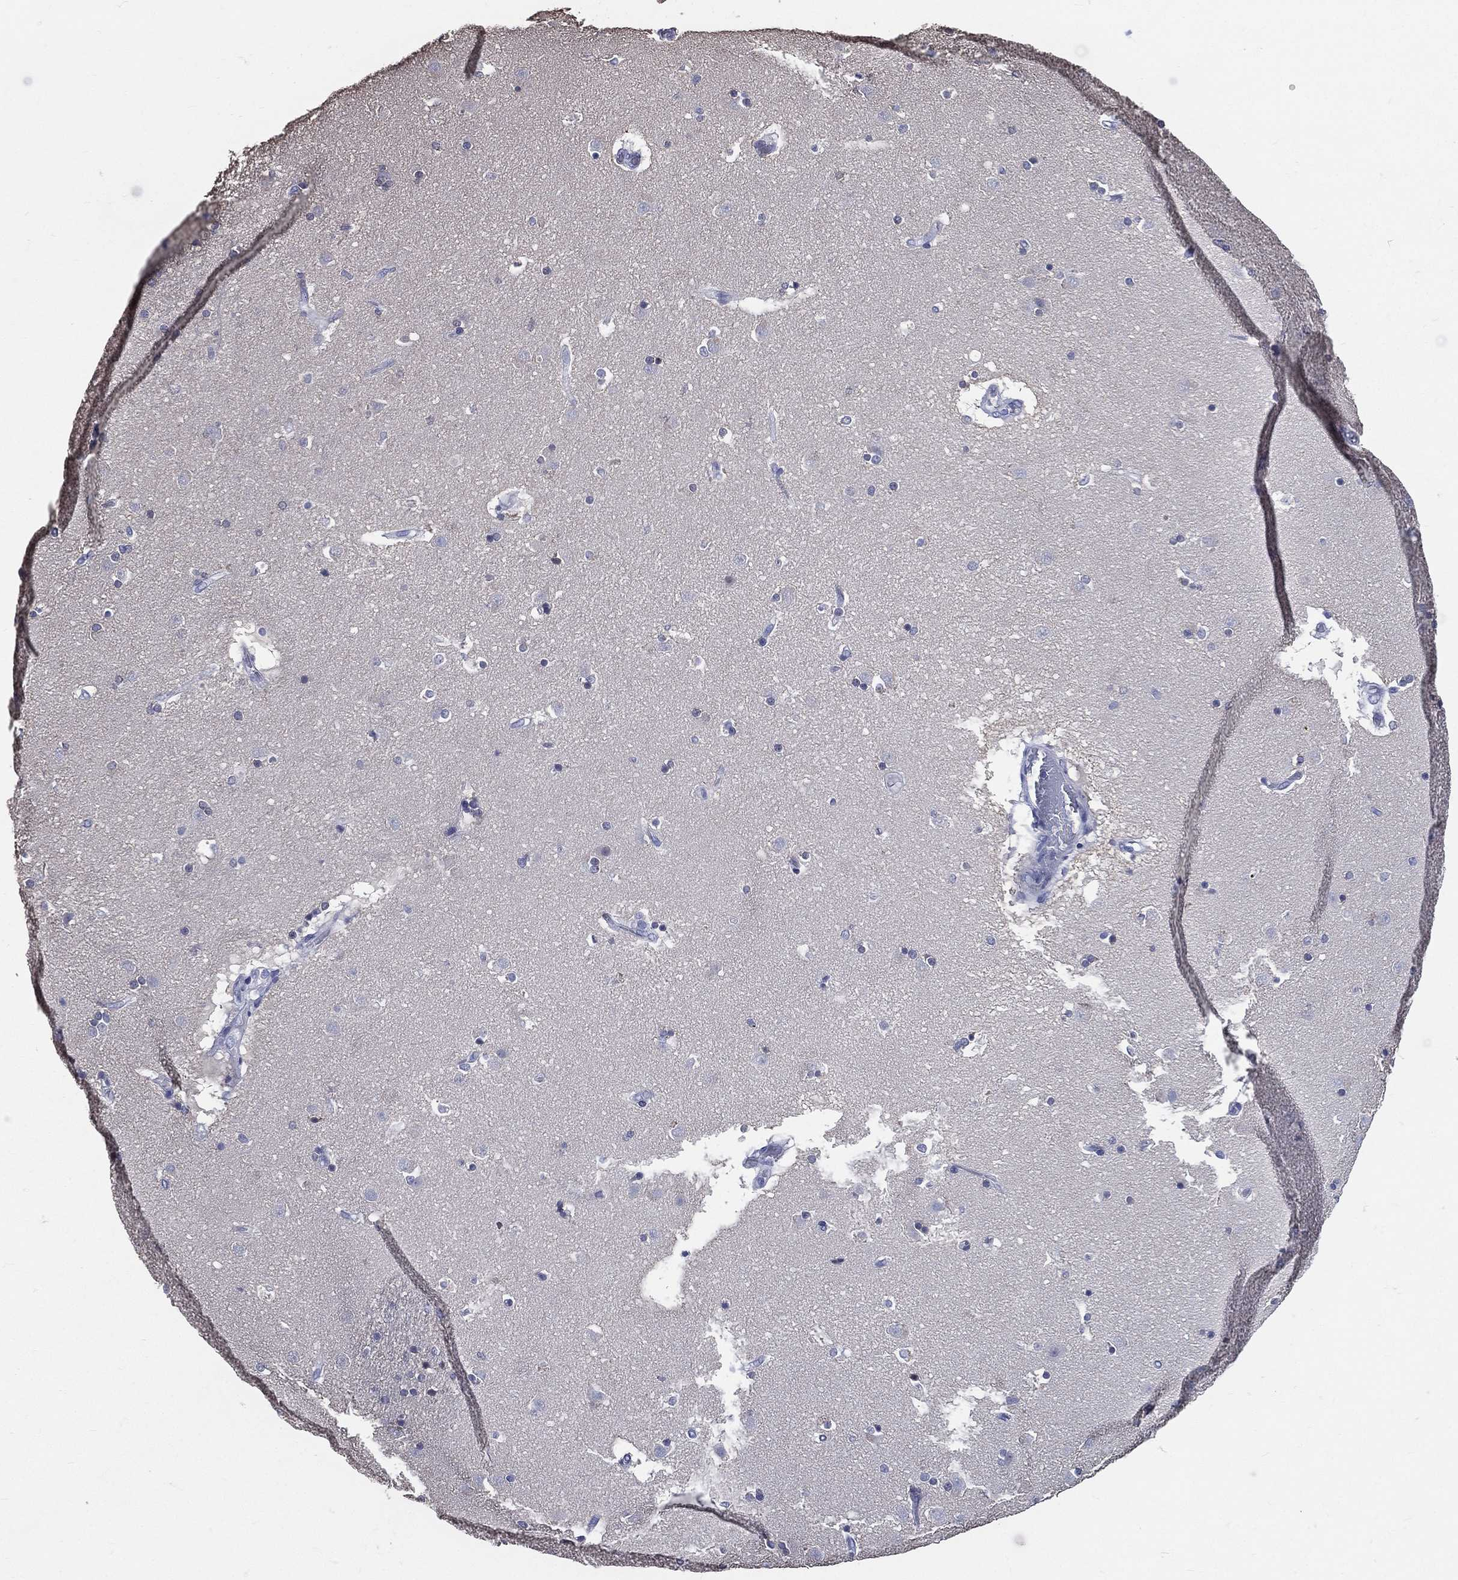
{"staining": {"intensity": "negative", "quantity": "none", "location": "none"}, "tissue": "caudate", "cell_type": "Glial cells", "image_type": "normal", "snomed": [{"axis": "morphology", "description": "Normal tissue, NOS"}, {"axis": "topography", "description": "Lateral ventricle wall"}], "caption": "There is no significant positivity in glial cells of caudate. (Stains: DAB (3,3'-diaminobenzidine) immunohistochemistry (IHC) with hematoxylin counter stain, Microscopy: brightfield microscopy at high magnification).", "gene": "DPYS", "patient": {"sex": "male", "age": 51}}